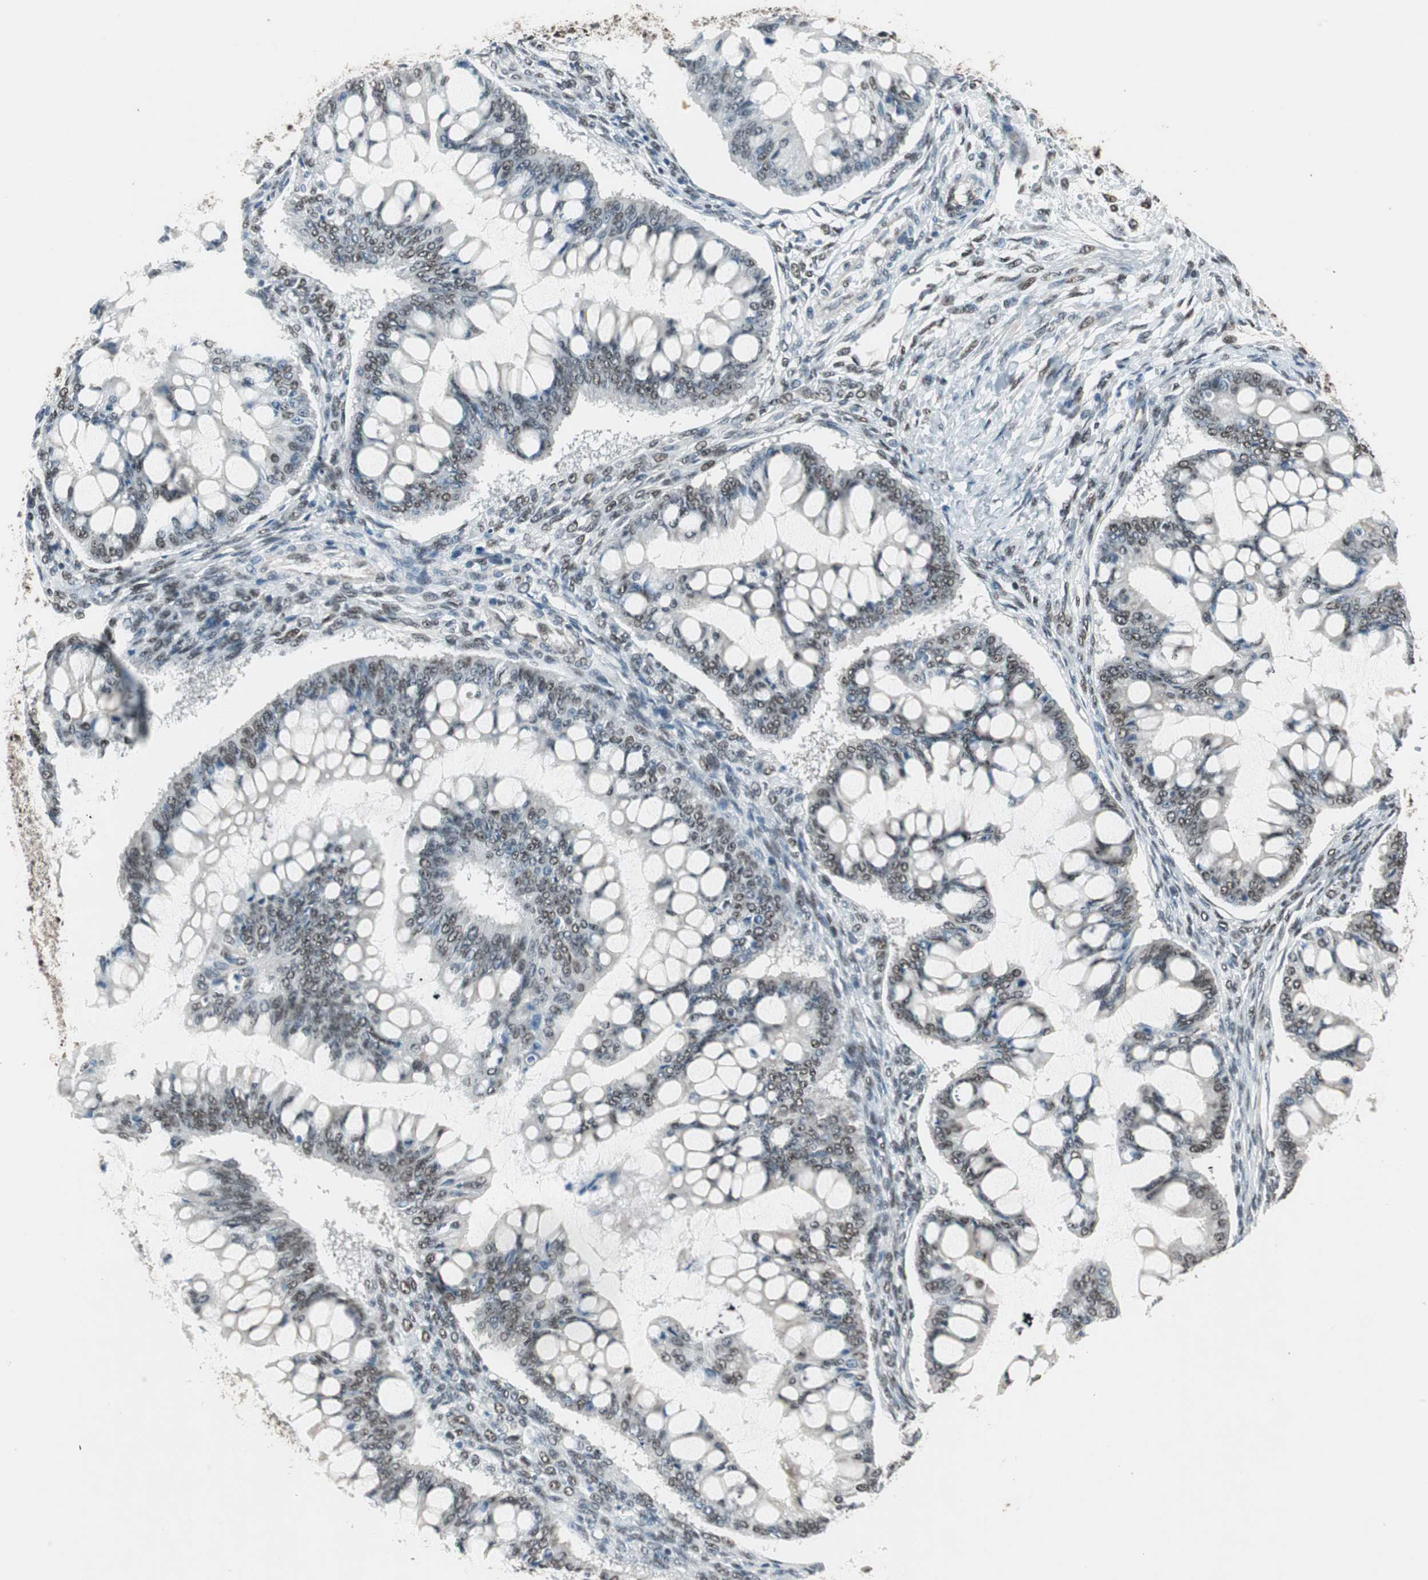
{"staining": {"intensity": "weak", "quantity": "25%-75%", "location": "nuclear"}, "tissue": "ovarian cancer", "cell_type": "Tumor cells", "image_type": "cancer", "snomed": [{"axis": "morphology", "description": "Cystadenocarcinoma, mucinous, NOS"}, {"axis": "topography", "description": "Ovary"}], "caption": "Immunohistochemical staining of human mucinous cystadenocarcinoma (ovarian) reveals low levels of weak nuclear protein expression in approximately 25%-75% of tumor cells. (DAB = brown stain, brightfield microscopy at high magnification).", "gene": "ZBTB17", "patient": {"sex": "female", "age": 73}}